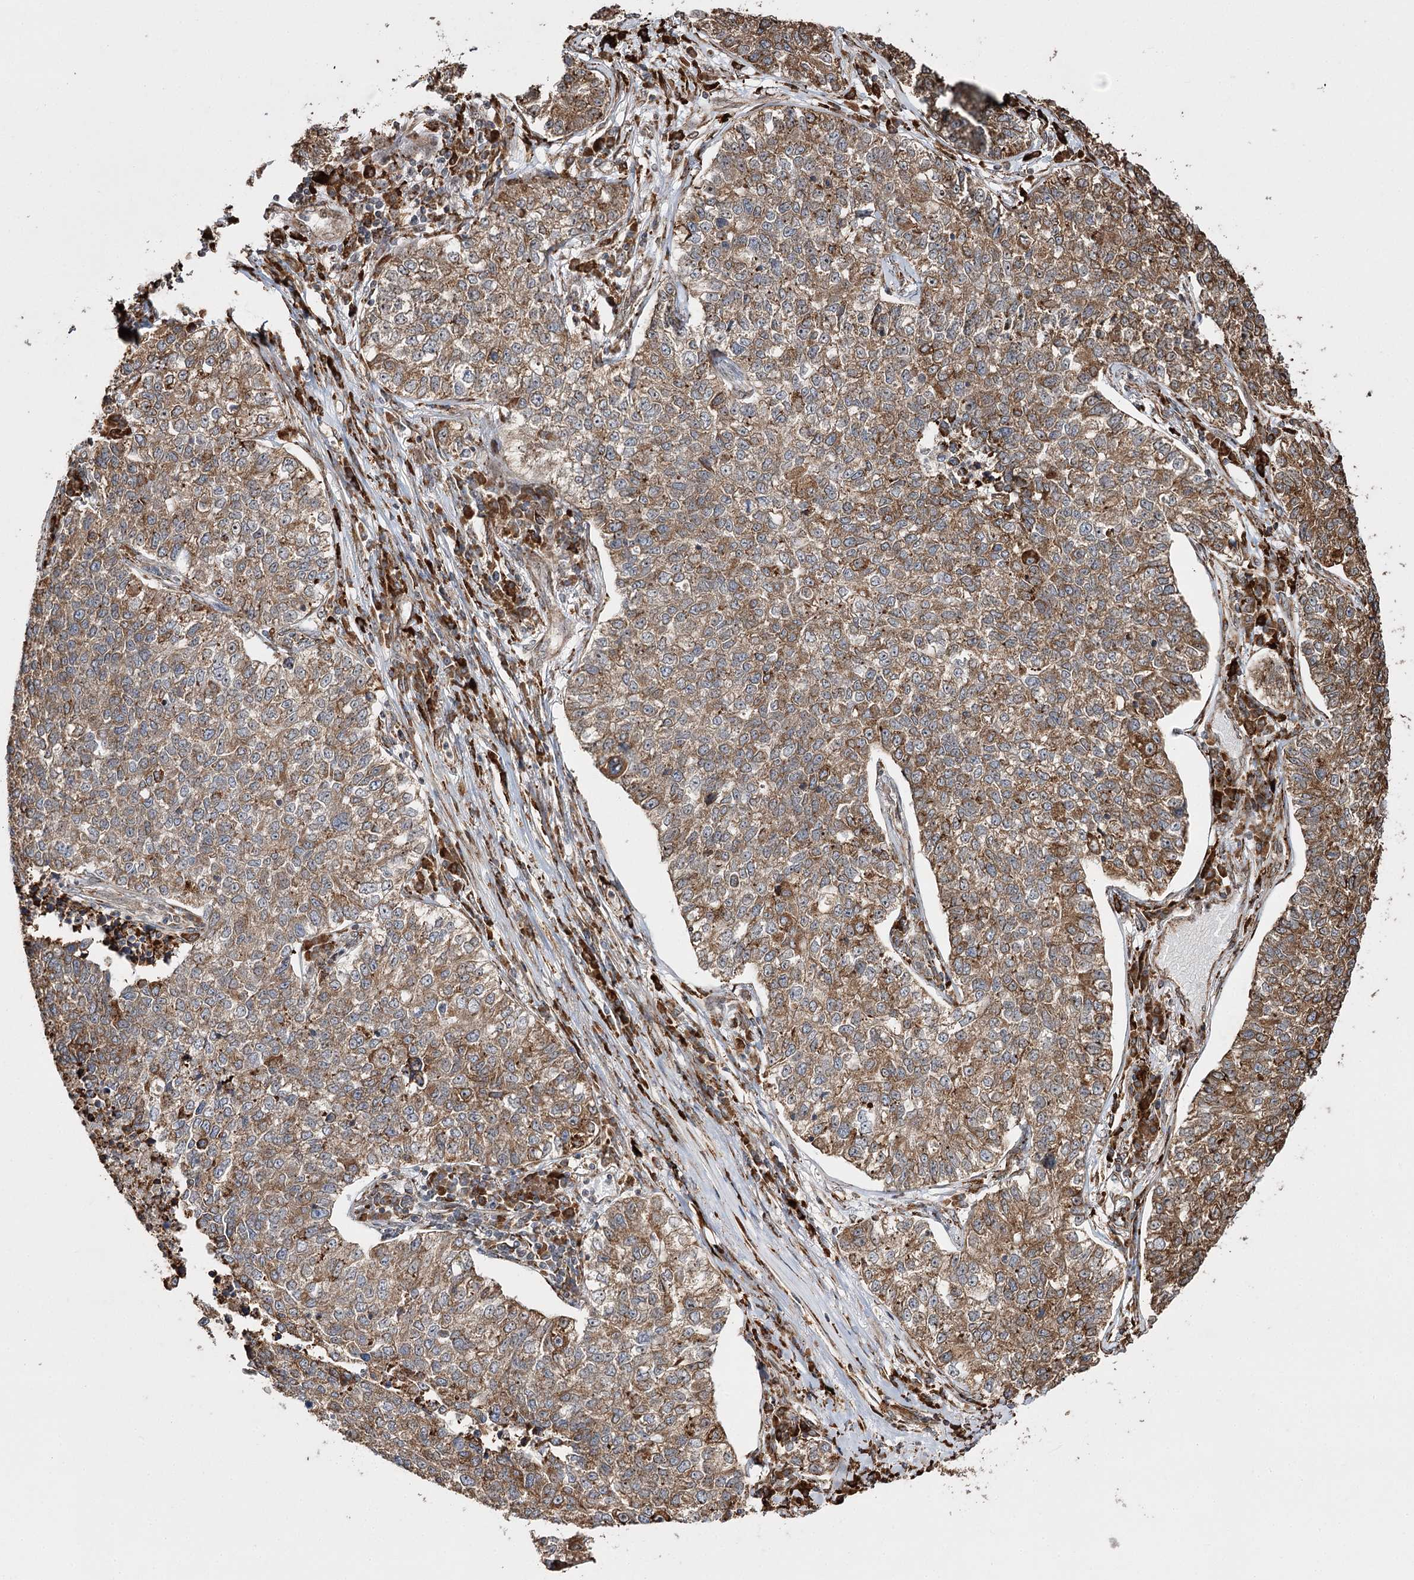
{"staining": {"intensity": "moderate", "quantity": ">75%", "location": "cytoplasmic/membranous"}, "tissue": "lung cancer", "cell_type": "Tumor cells", "image_type": "cancer", "snomed": [{"axis": "morphology", "description": "Adenocarcinoma, NOS"}, {"axis": "topography", "description": "Lung"}], "caption": "Tumor cells display moderate cytoplasmic/membranous expression in about >75% of cells in lung cancer. The staining was performed using DAB to visualize the protein expression in brown, while the nuclei were stained in blue with hematoxylin (Magnification: 20x).", "gene": "FANCL", "patient": {"sex": "male", "age": 49}}